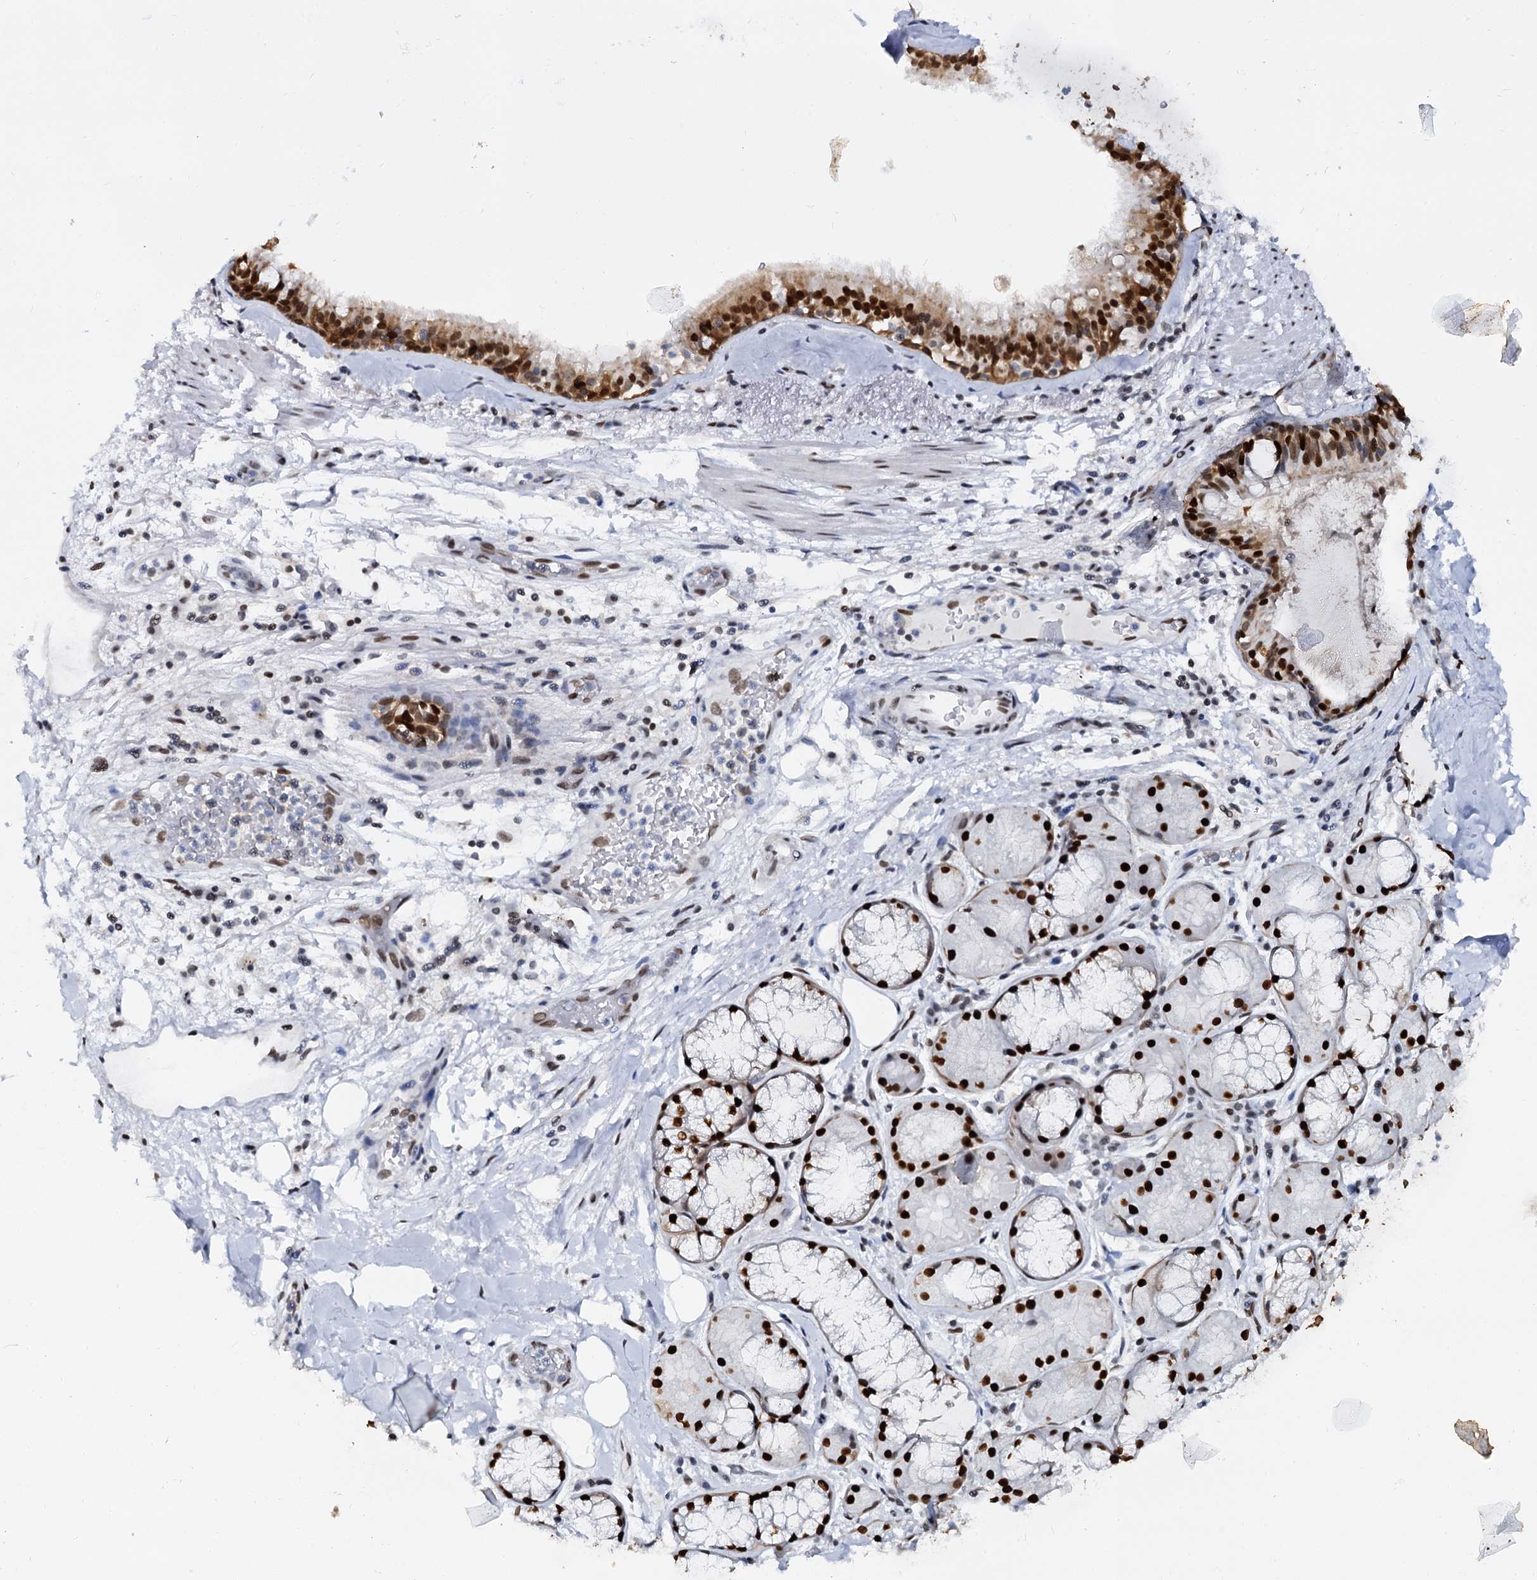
{"staining": {"intensity": "moderate", "quantity": ">75%", "location": "nuclear"}, "tissue": "adipose tissue", "cell_type": "Adipocytes", "image_type": "normal", "snomed": [{"axis": "morphology", "description": "Normal tissue, NOS"}, {"axis": "topography", "description": "Lymph node"}, {"axis": "topography", "description": "Cartilage tissue"}, {"axis": "topography", "description": "Bronchus"}], "caption": "A photomicrograph showing moderate nuclear expression in approximately >75% of adipocytes in normal adipose tissue, as visualized by brown immunohistochemical staining.", "gene": "CMAS", "patient": {"sex": "male", "age": 63}}